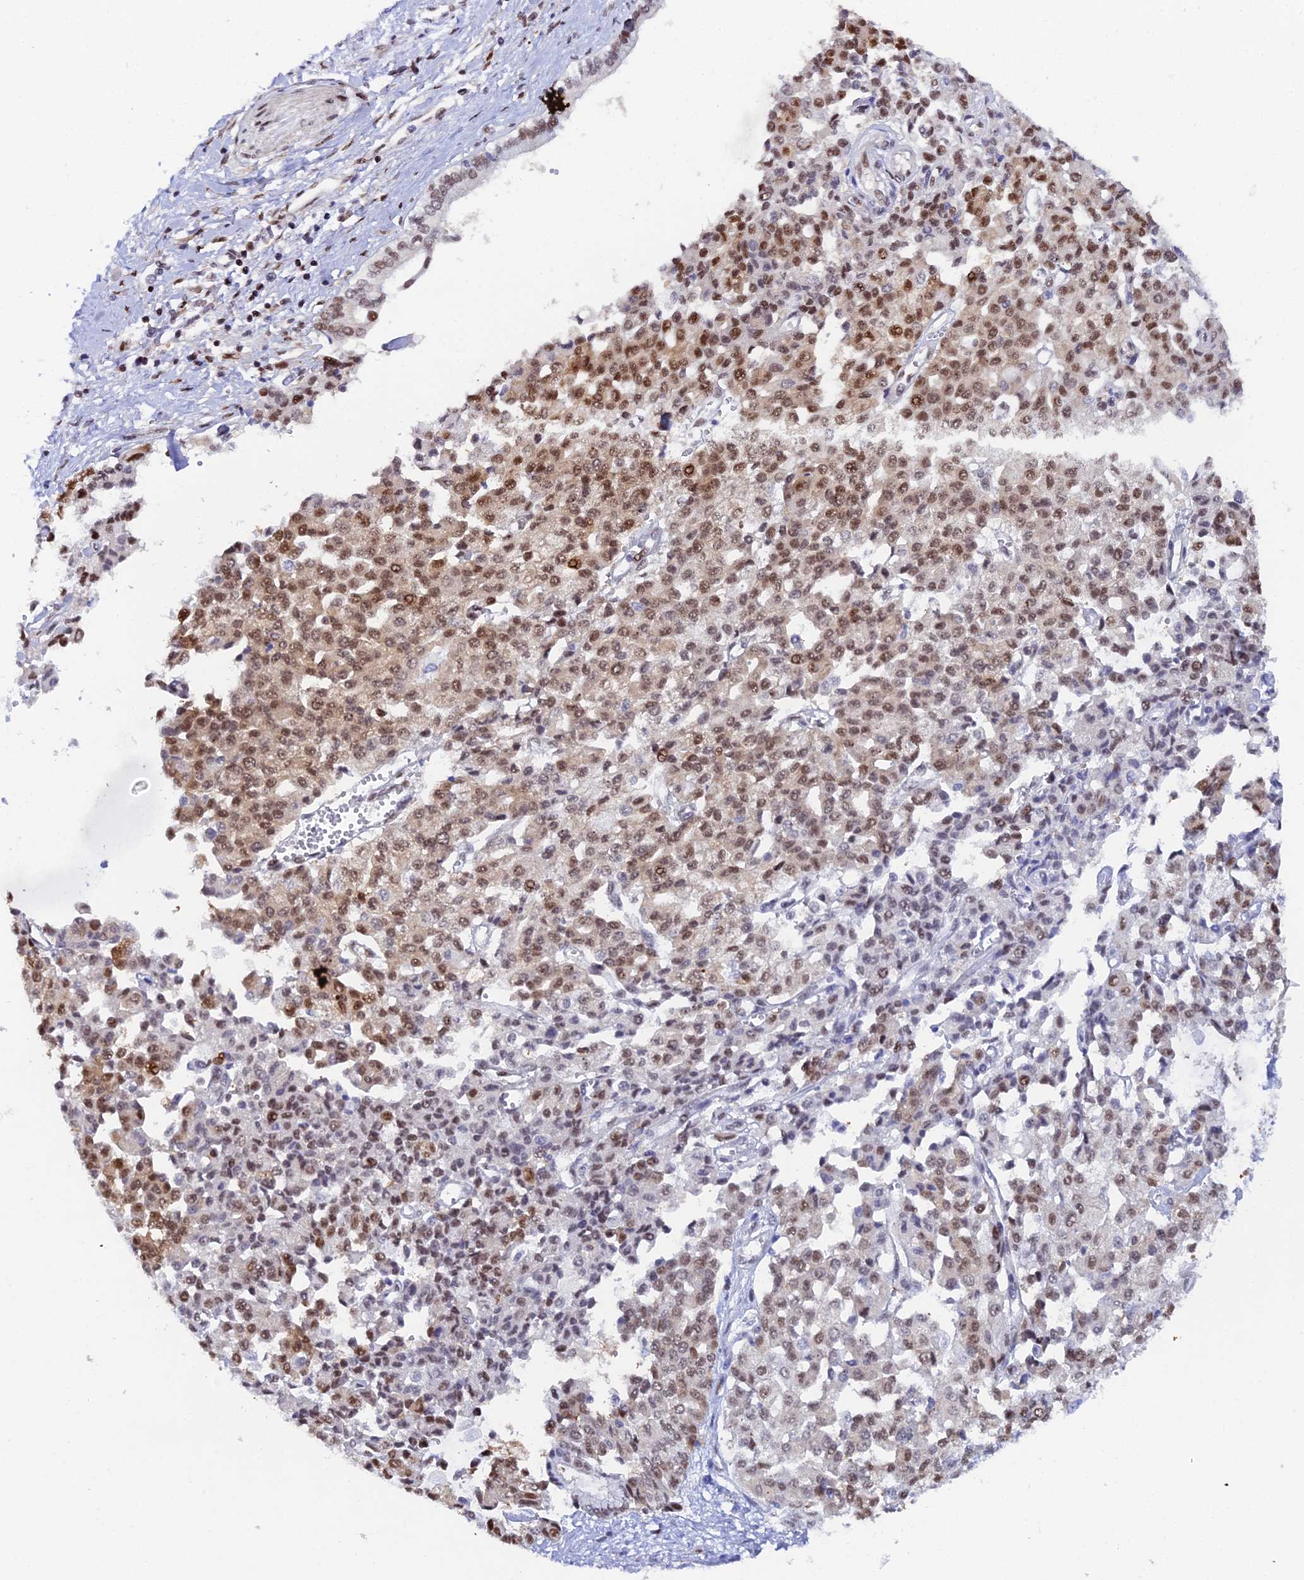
{"staining": {"intensity": "moderate", "quantity": ">75%", "location": "nuclear"}, "tissue": "liver cancer", "cell_type": "Tumor cells", "image_type": "cancer", "snomed": [{"axis": "morphology", "description": "Cholangiocarcinoma"}, {"axis": "topography", "description": "Liver"}], "caption": "About >75% of tumor cells in human cholangiocarcinoma (liver) demonstrate moderate nuclear protein staining as visualized by brown immunohistochemical staining.", "gene": "TIFA", "patient": {"sex": "female", "age": 77}}